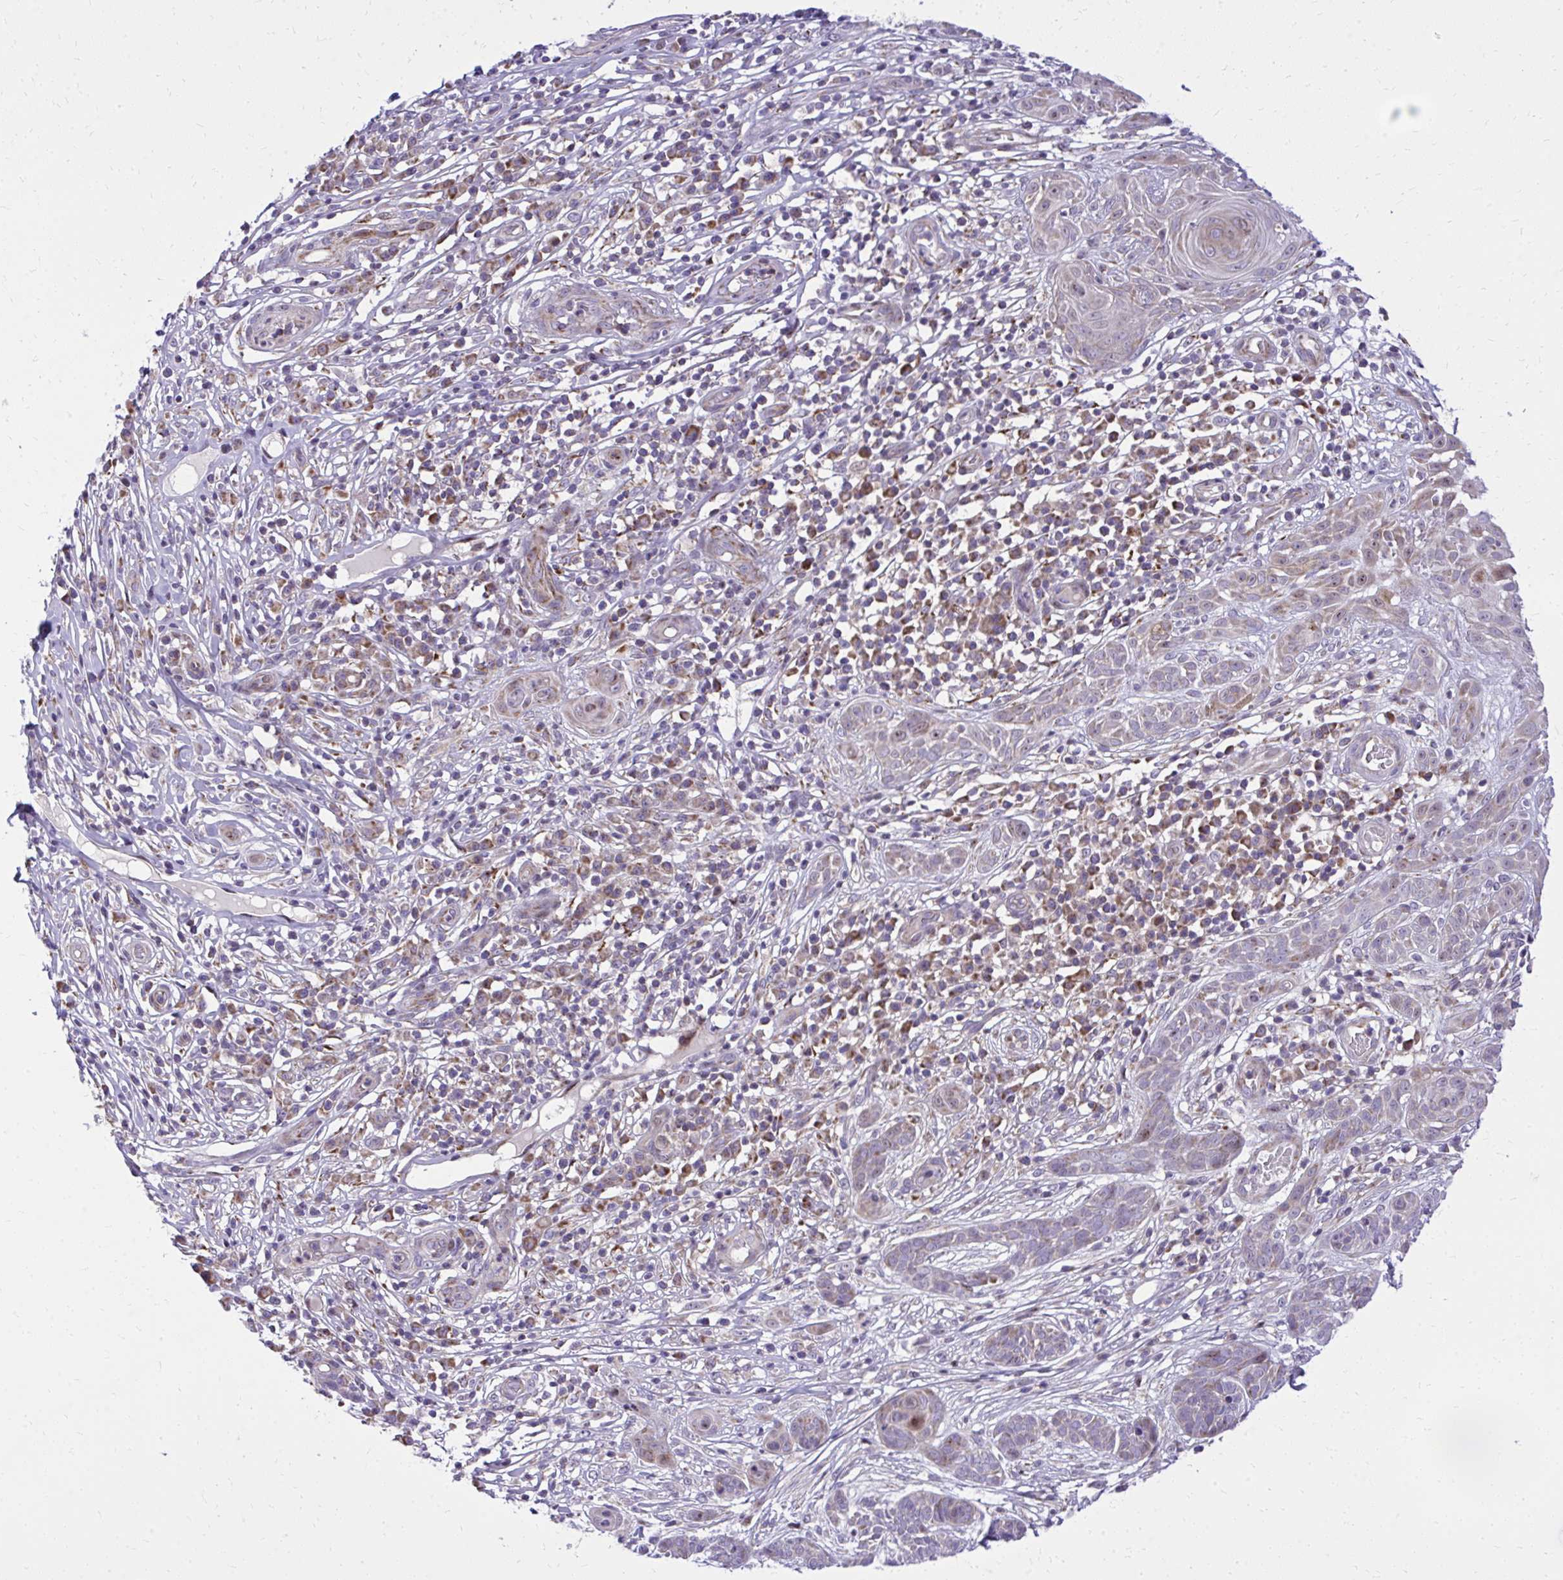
{"staining": {"intensity": "negative", "quantity": "none", "location": "none"}, "tissue": "skin cancer", "cell_type": "Tumor cells", "image_type": "cancer", "snomed": [{"axis": "morphology", "description": "Basal cell carcinoma"}, {"axis": "topography", "description": "Skin"}, {"axis": "topography", "description": "Skin, foot"}], "caption": "Tumor cells are negative for protein expression in human basal cell carcinoma (skin).", "gene": "GPRIN3", "patient": {"sex": "female", "age": 86}}